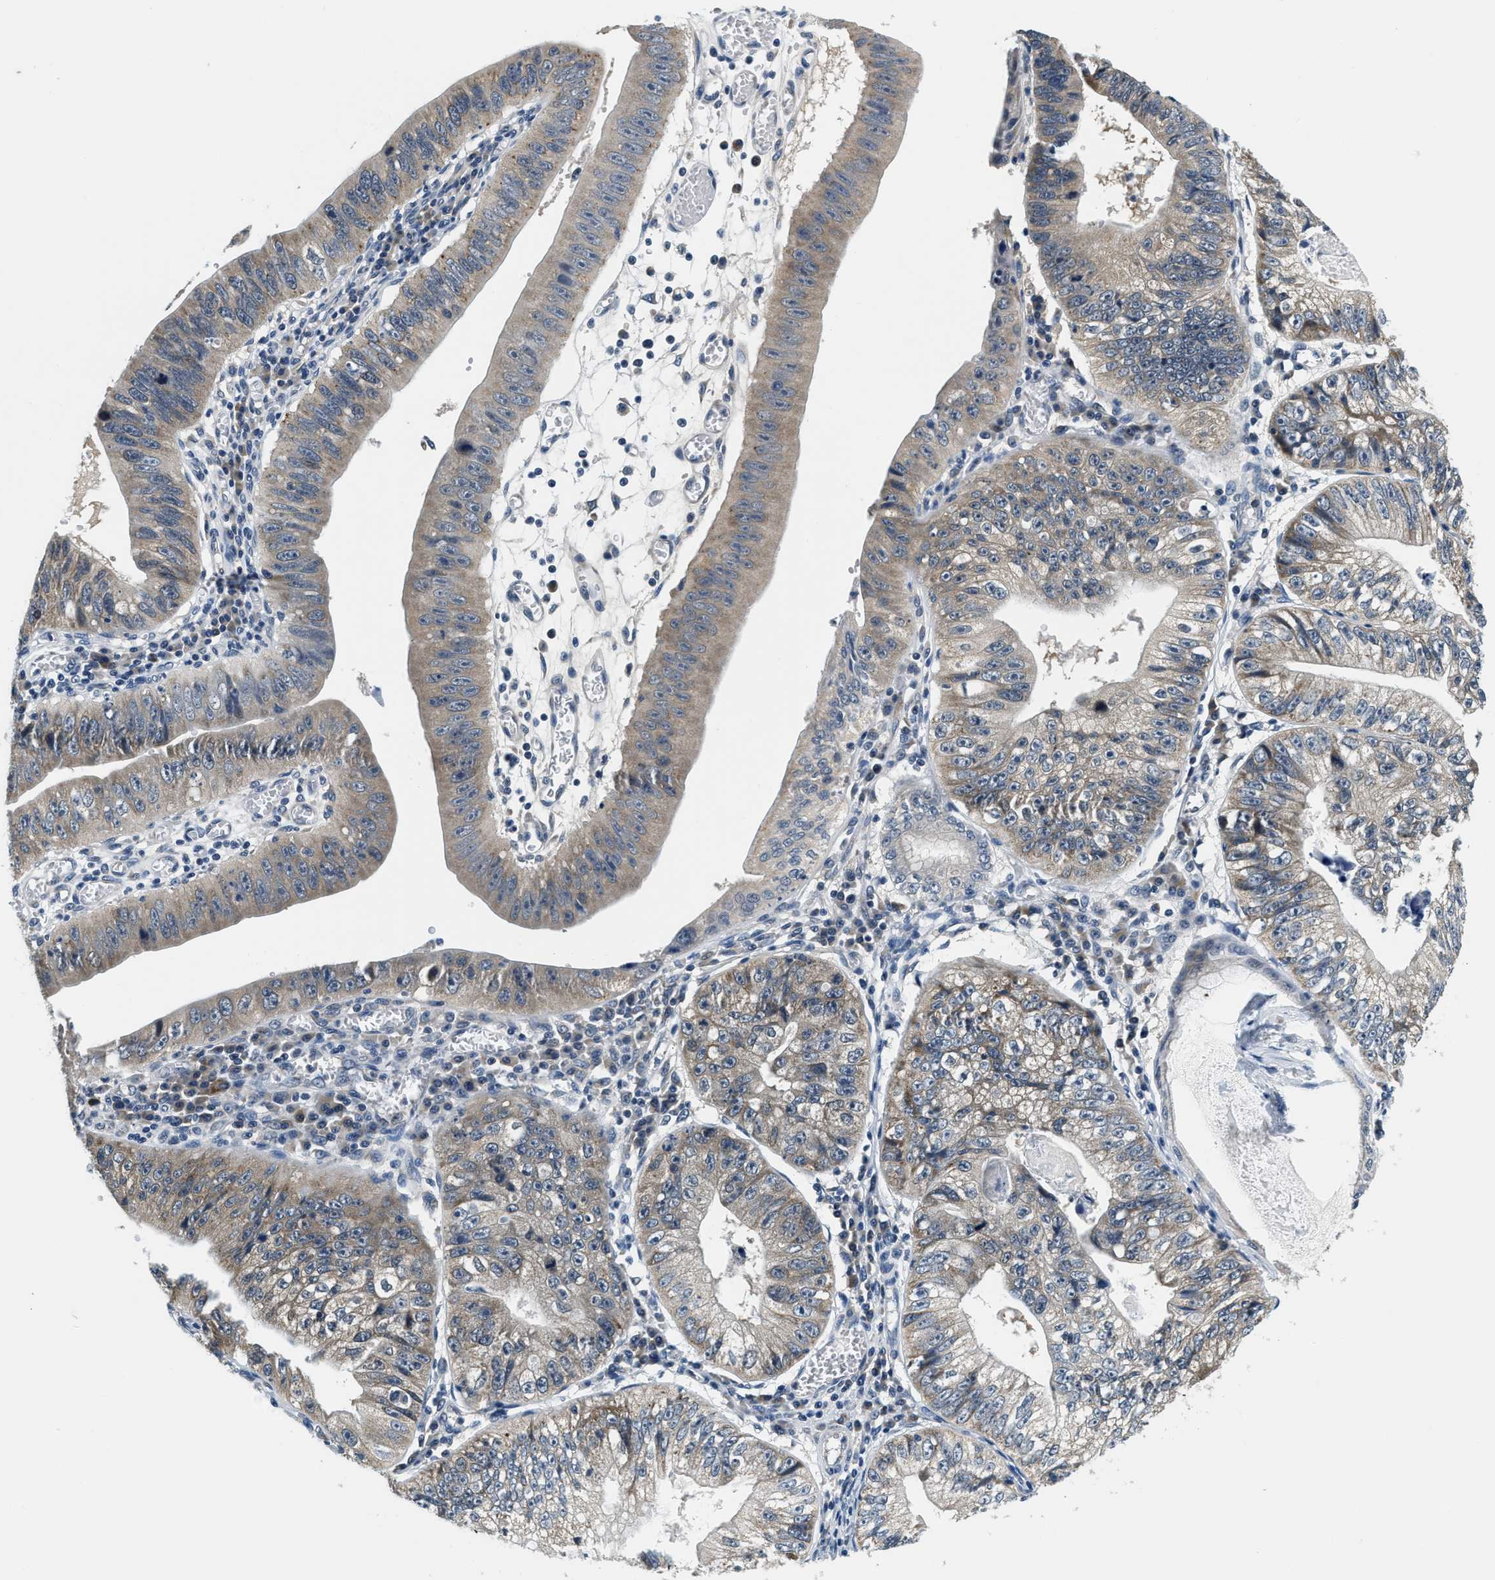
{"staining": {"intensity": "weak", "quantity": "25%-75%", "location": "cytoplasmic/membranous"}, "tissue": "stomach cancer", "cell_type": "Tumor cells", "image_type": "cancer", "snomed": [{"axis": "morphology", "description": "Adenocarcinoma, NOS"}, {"axis": "topography", "description": "Stomach"}], "caption": "About 25%-75% of tumor cells in human stomach cancer display weak cytoplasmic/membranous protein positivity as visualized by brown immunohistochemical staining.", "gene": "YAE1", "patient": {"sex": "male", "age": 59}}